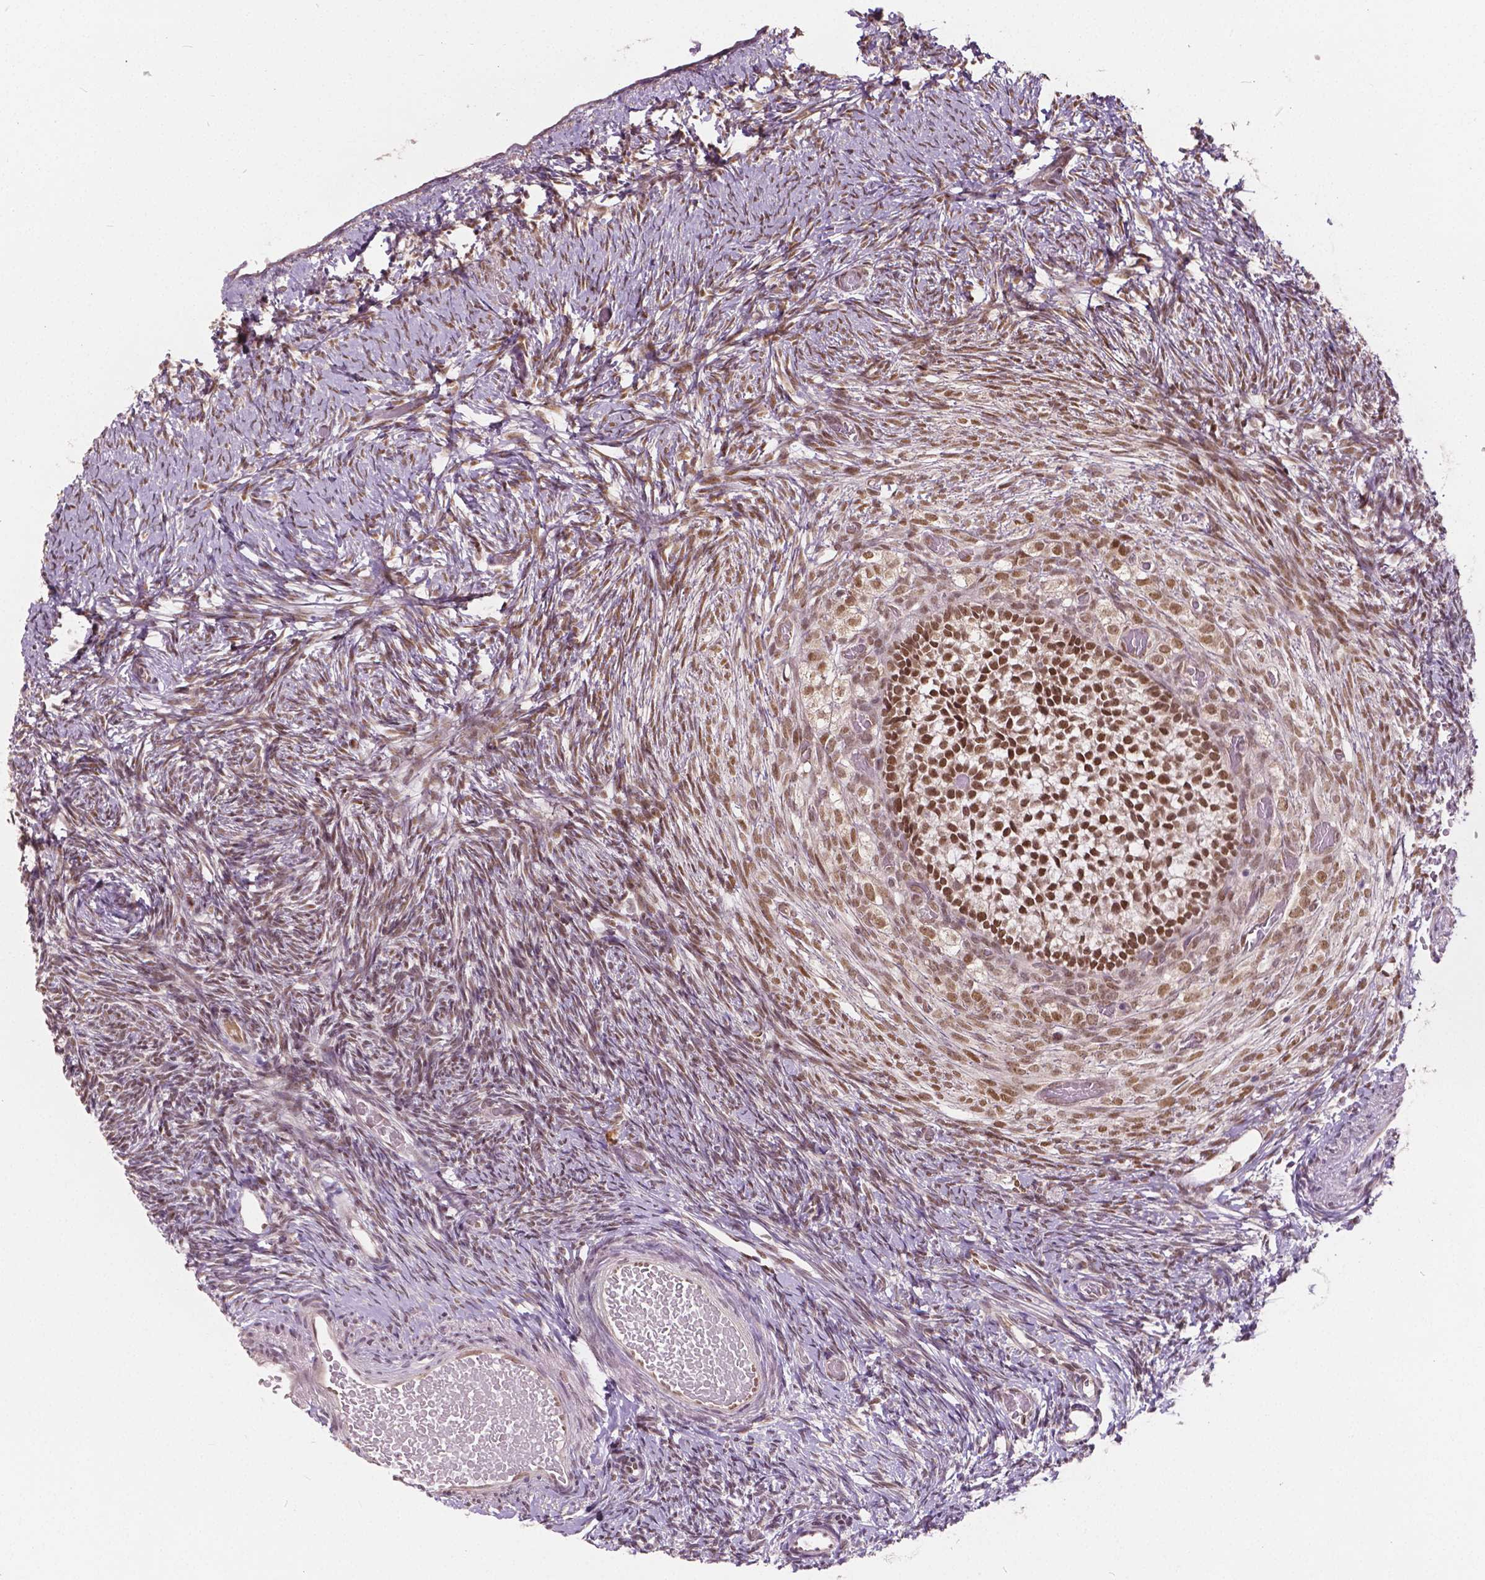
{"staining": {"intensity": "moderate", "quantity": ">75%", "location": "nuclear"}, "tissue": "ovary", "cell_type": "Follicle cells", "image_type": "normal", "snomed": [{"axis": "morphology", "description": "Normal tissue, NOS"}, {"axis": "topography", "description": "Ovary"}], "caption": "IHC (DAB) staining of unremarkable human ovary shows moderate nuclear protein staining in approximately >75% of follicle cells. The staining is performed using DAB (3,3'-diaminobenzidine) brown chromogen to label protein expression. The nuclei are counter-stained blue using hematoxylin.", "gene": "HMBOX1", "patient": {"sex": "female", "age": 39}}